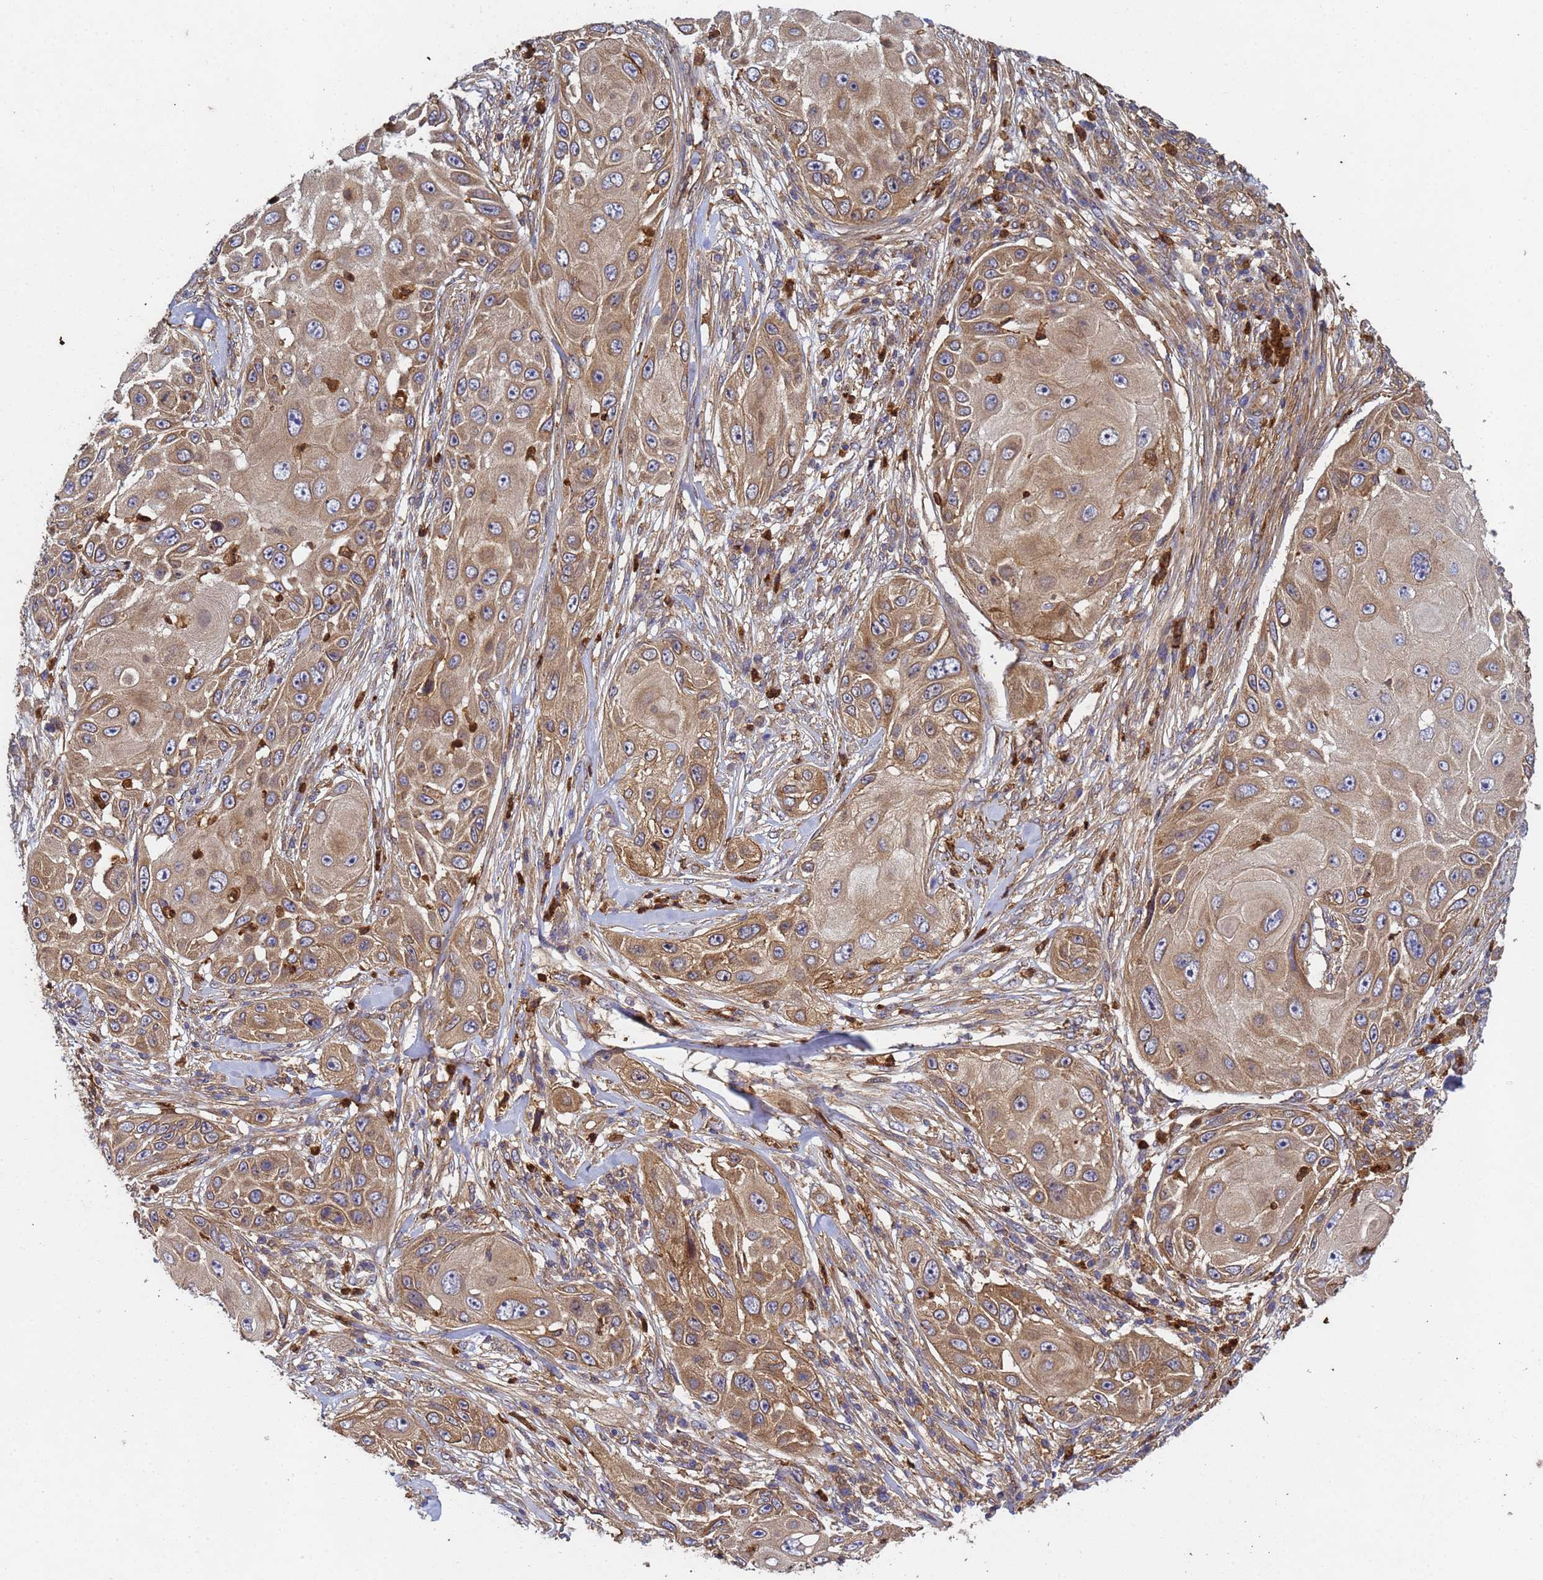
{"staining": {"intensity": "moderate", "quantity": ">75%", "location": "cytoplasmic/membranous"}, "tissue": "skin cancer", "cell_type": "Tumor cells", "image_type": "cancer", "snomed": [{"axis": "morphology", "description": "Squamous cell carcinoma, NOS"}, {"axis": "topography", "description": "Skin"}], "caption": "Human skin squamous cell carcinoma stained for a protein (brown) reveals moderate cytoplasmic/membranous positive staining in approximately >75% of tumor cells.", "gene": "C8orf34", "patient": {"sex": "female", "age": 44}}